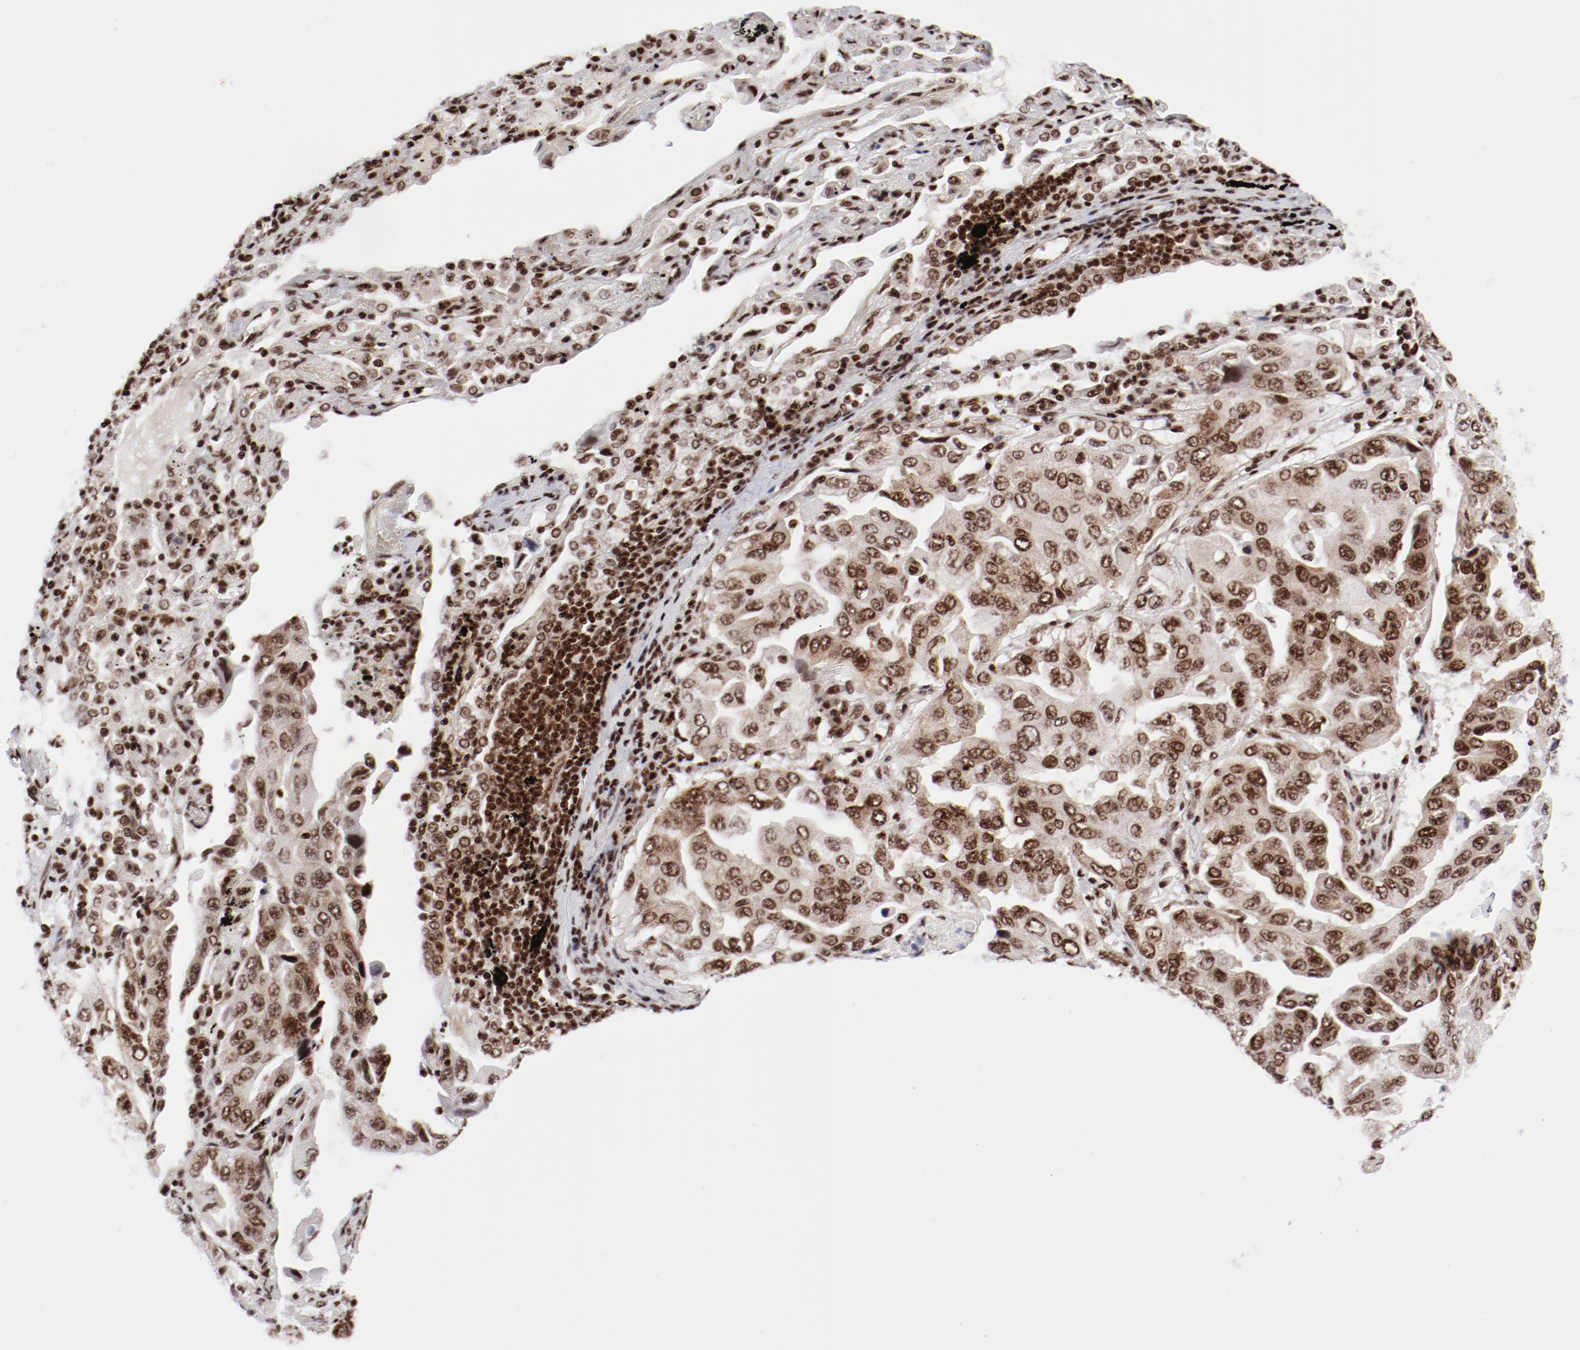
{"staining": {"intensity": "strong", "quantity": ">75%", "location": "nuclear"}, "tissue": "lung cancer", "cell_type": "Tumor cells", "image_type": "cancer", "snomed": [{"axis": "morphology", "description": "Adenocarcinoma, NOS"}, {"axis": "topography", "description": "Lung"}], "caption": "Protein staining of lung adenocarcinoma tissue exhibits strong nuclear expression in about >75% of tumor cells.", "gene": "NFYB", "patient": {"sex": "female", "age": 65}}